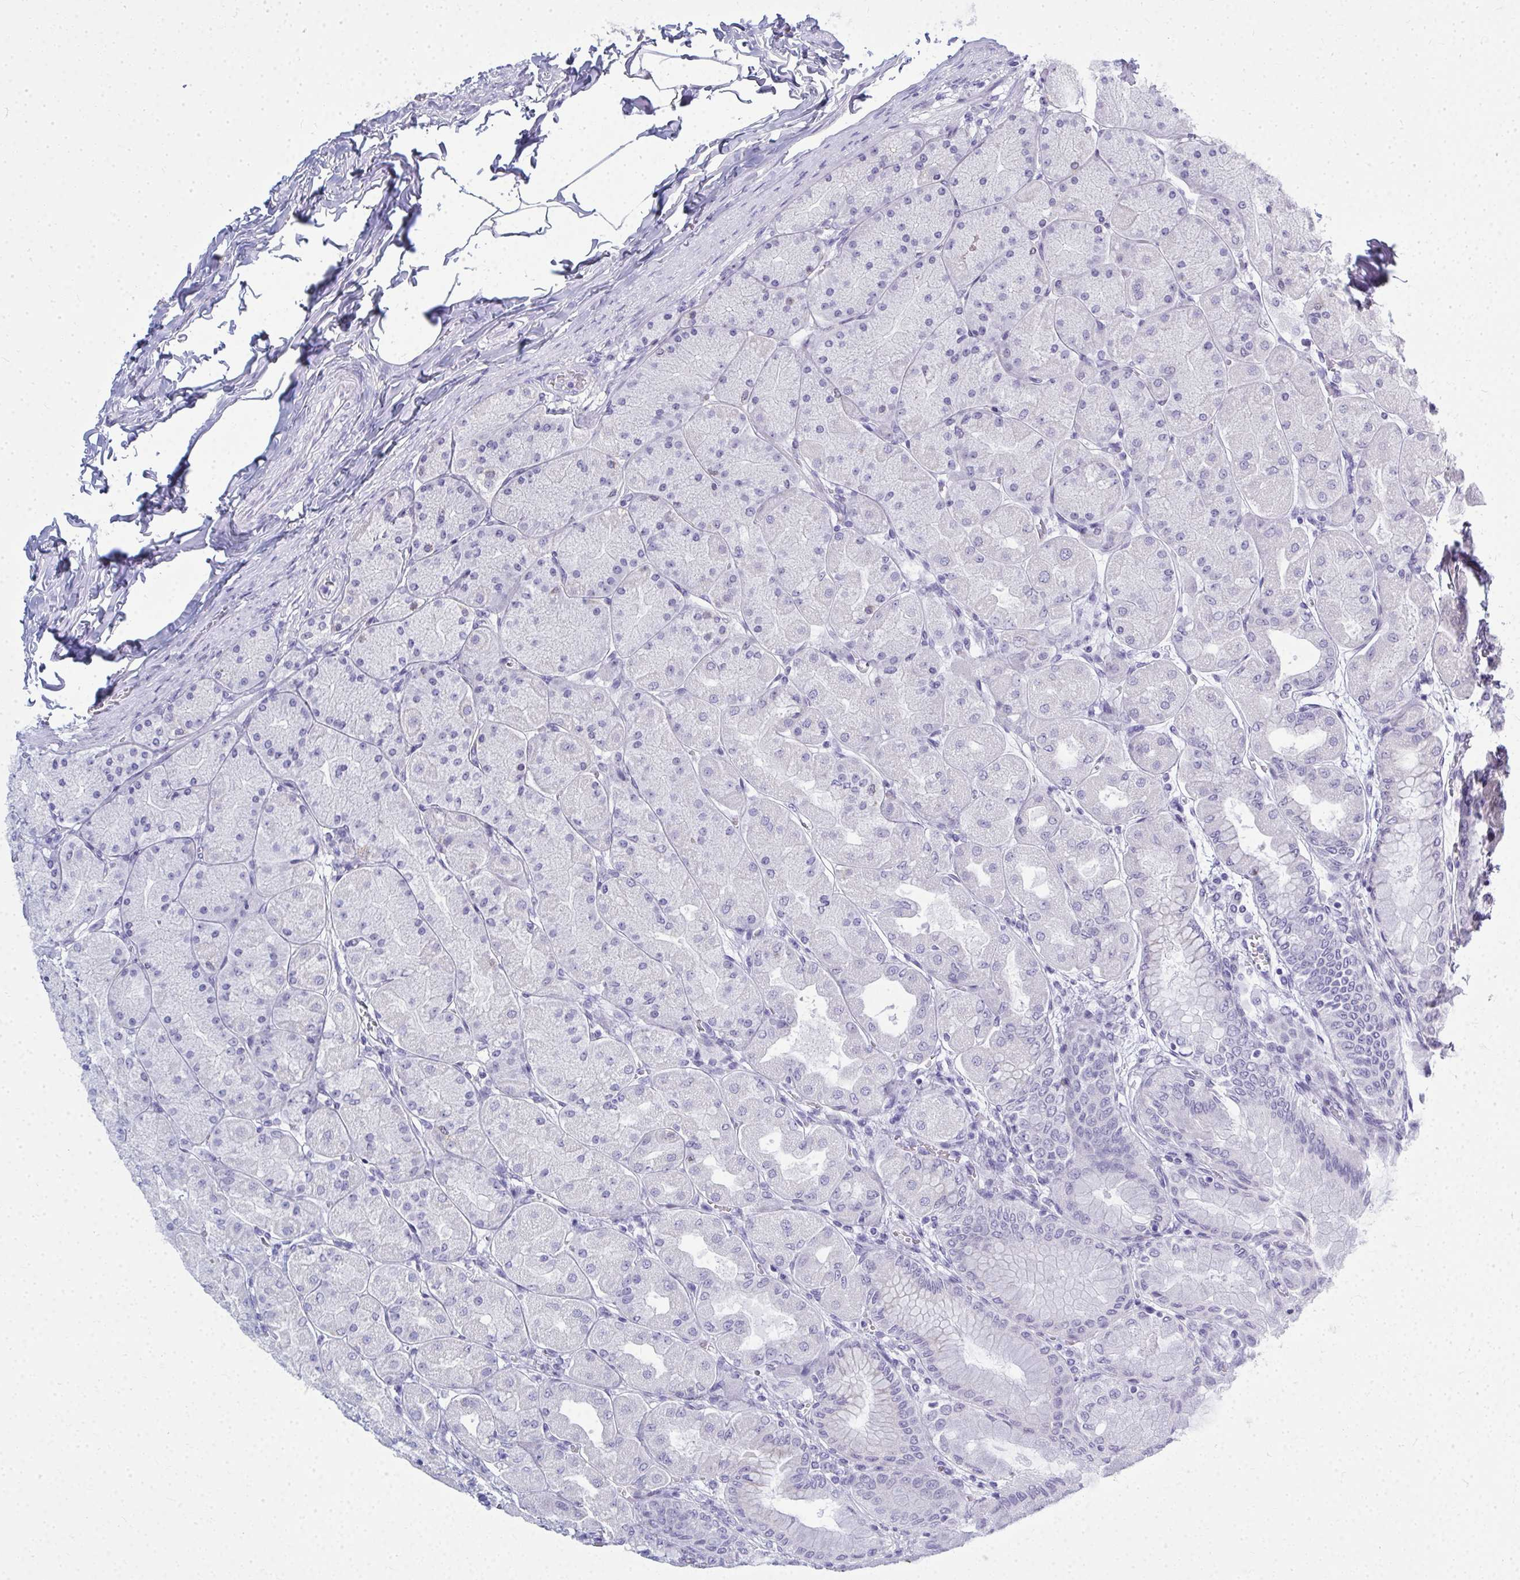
{"staining": {"intensity": "weak", "quantity": "<25%", "location": "cytoplasmic/membranous"}, "tissue": "stomach", "cell_type": "Glandular cells", "image_type": "normal", "snomed": [{"axis": "morphology", "description": "Normal tissue, NOS"}, {"axis": "topography", "description": "Stomach, upper"}], "caption": "The immunohistochemistry (IHC) image has no significant positivity in glandular cells of stomach.", "gene": "QDPR", "patient": {"sex": "female", "age": 56}}